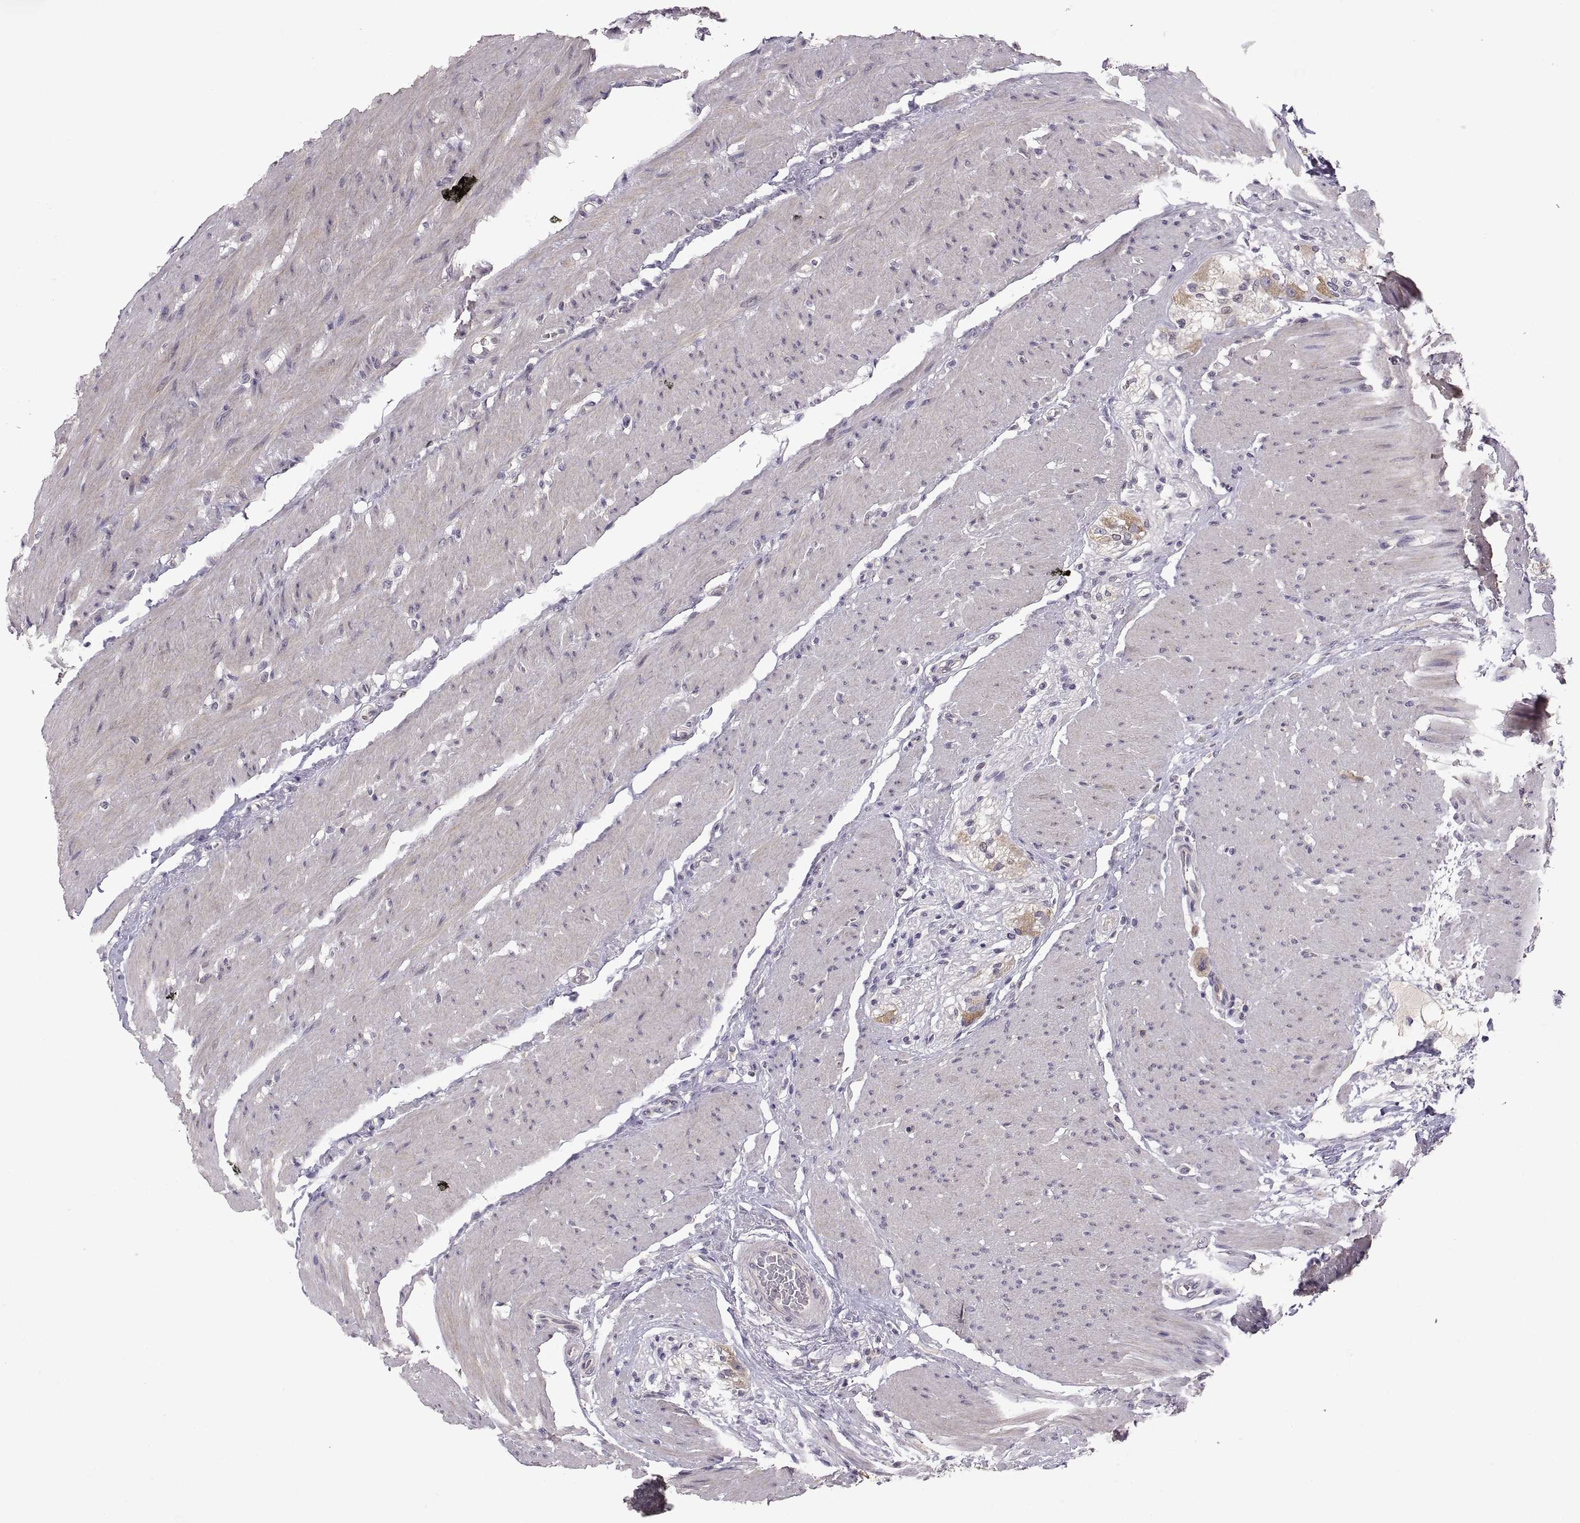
{"staining": {"intensity": "negative", "quantity": "none", "location": "none"}, "tissue": "colon", "cell_type": "Endothelial cells", "image_type": "normal", "snomed": [{"axis": "morphology", "description": "Normal tissue, NOS"}, {"axis": "topography", "description": "Colon"}], "caption": "This image is of normal colon stained with immunohistochemistry to label a protein in brown with the nuclei are counter-stained blue. There is no staining in endothelial cells.", "gene": "HMGCR", "patient": {"sex": "female", "age": 65}}